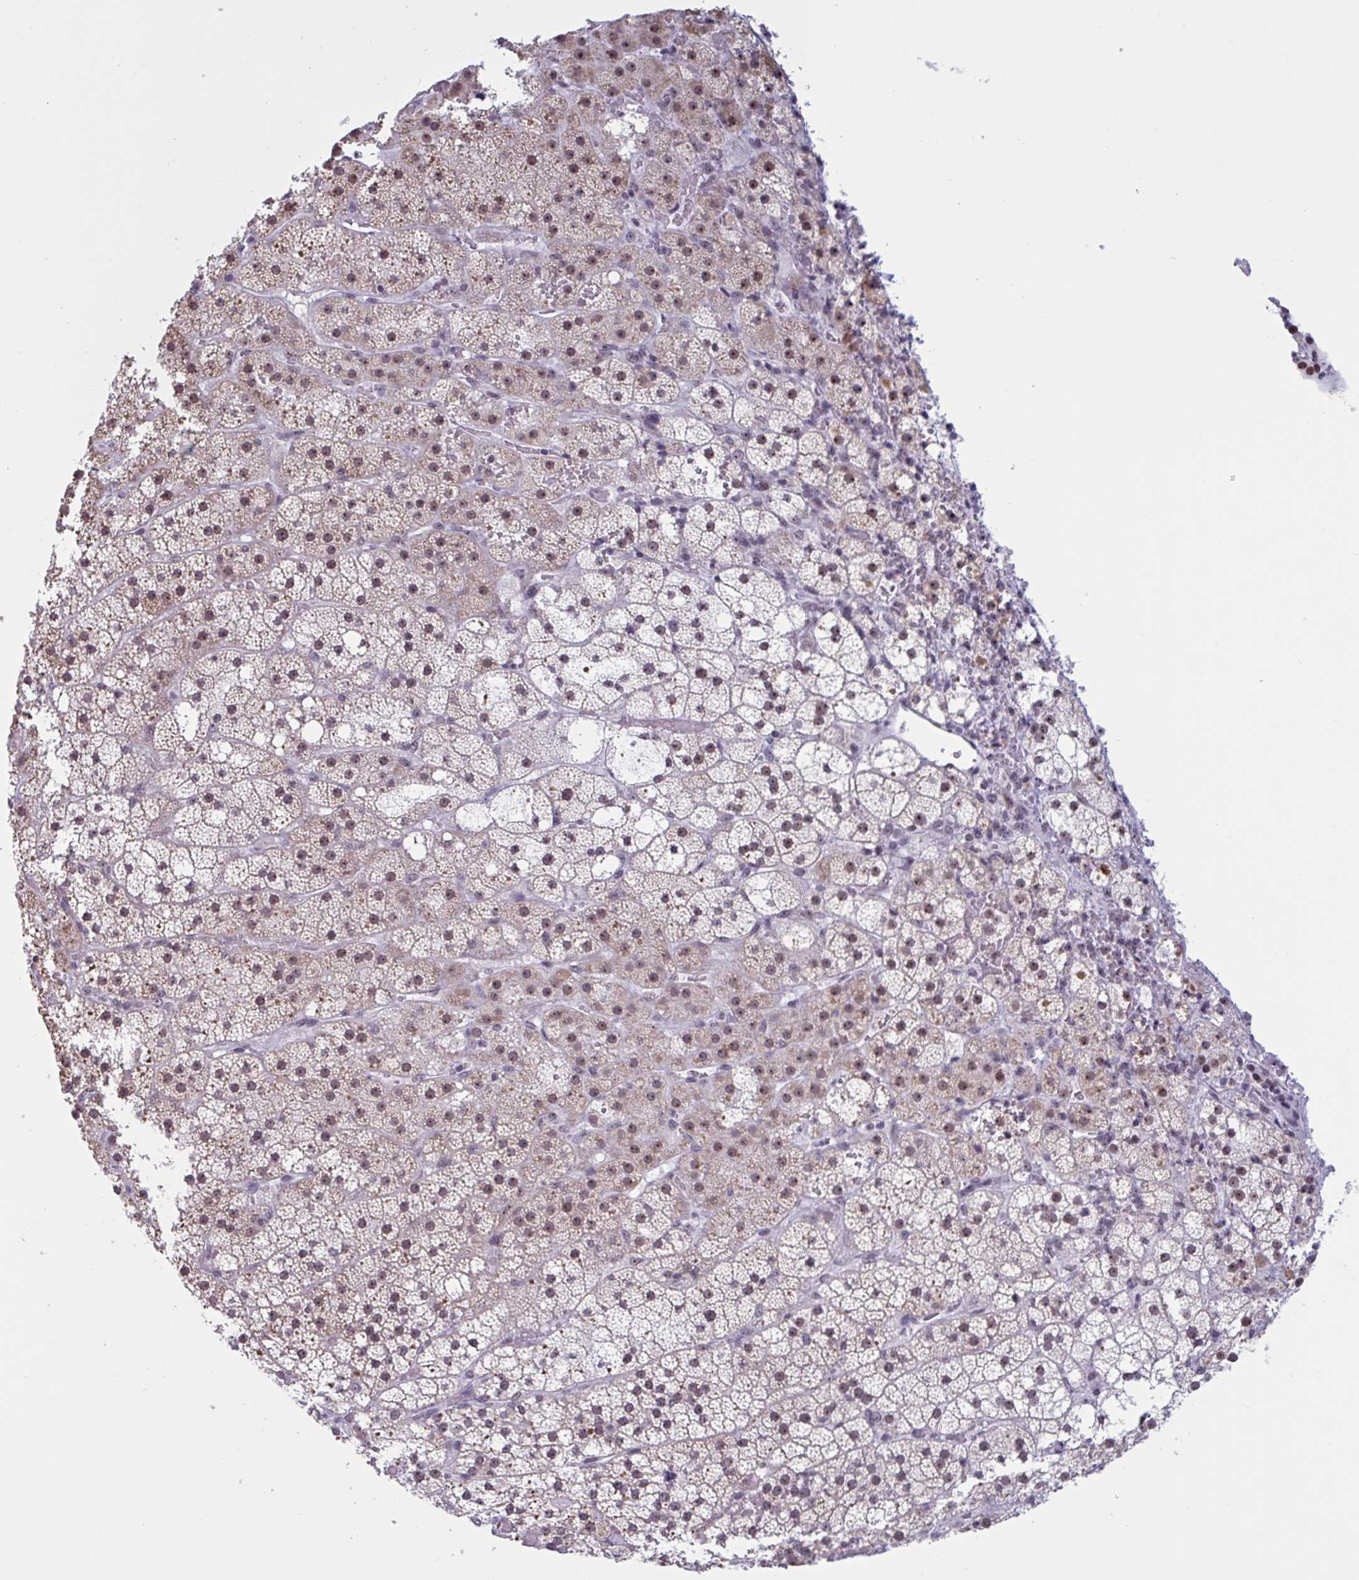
{"staining": {"intensity": "moderate", "quantity": "25%-75%", "location": "nuclear"}, "tissue": "adrenal gland", "cell_type": "Glandular cells", "image_type": "normal", "snomed": [{"axis": "morphology", "description": "Normal tissue, NOS"}, {"axis": "topography", "description": "Adrenal gland"}], "caption": "Adrenal gland stained with immunohistochemistry (IHC) exhibits moderate nuclear positivity in about 25%-75% of glandular cells. The protein is shown in brown color, while the nuclei are stained blue.", "gene": "TGM6", "patient": {"sex": "male", "age": 53}}